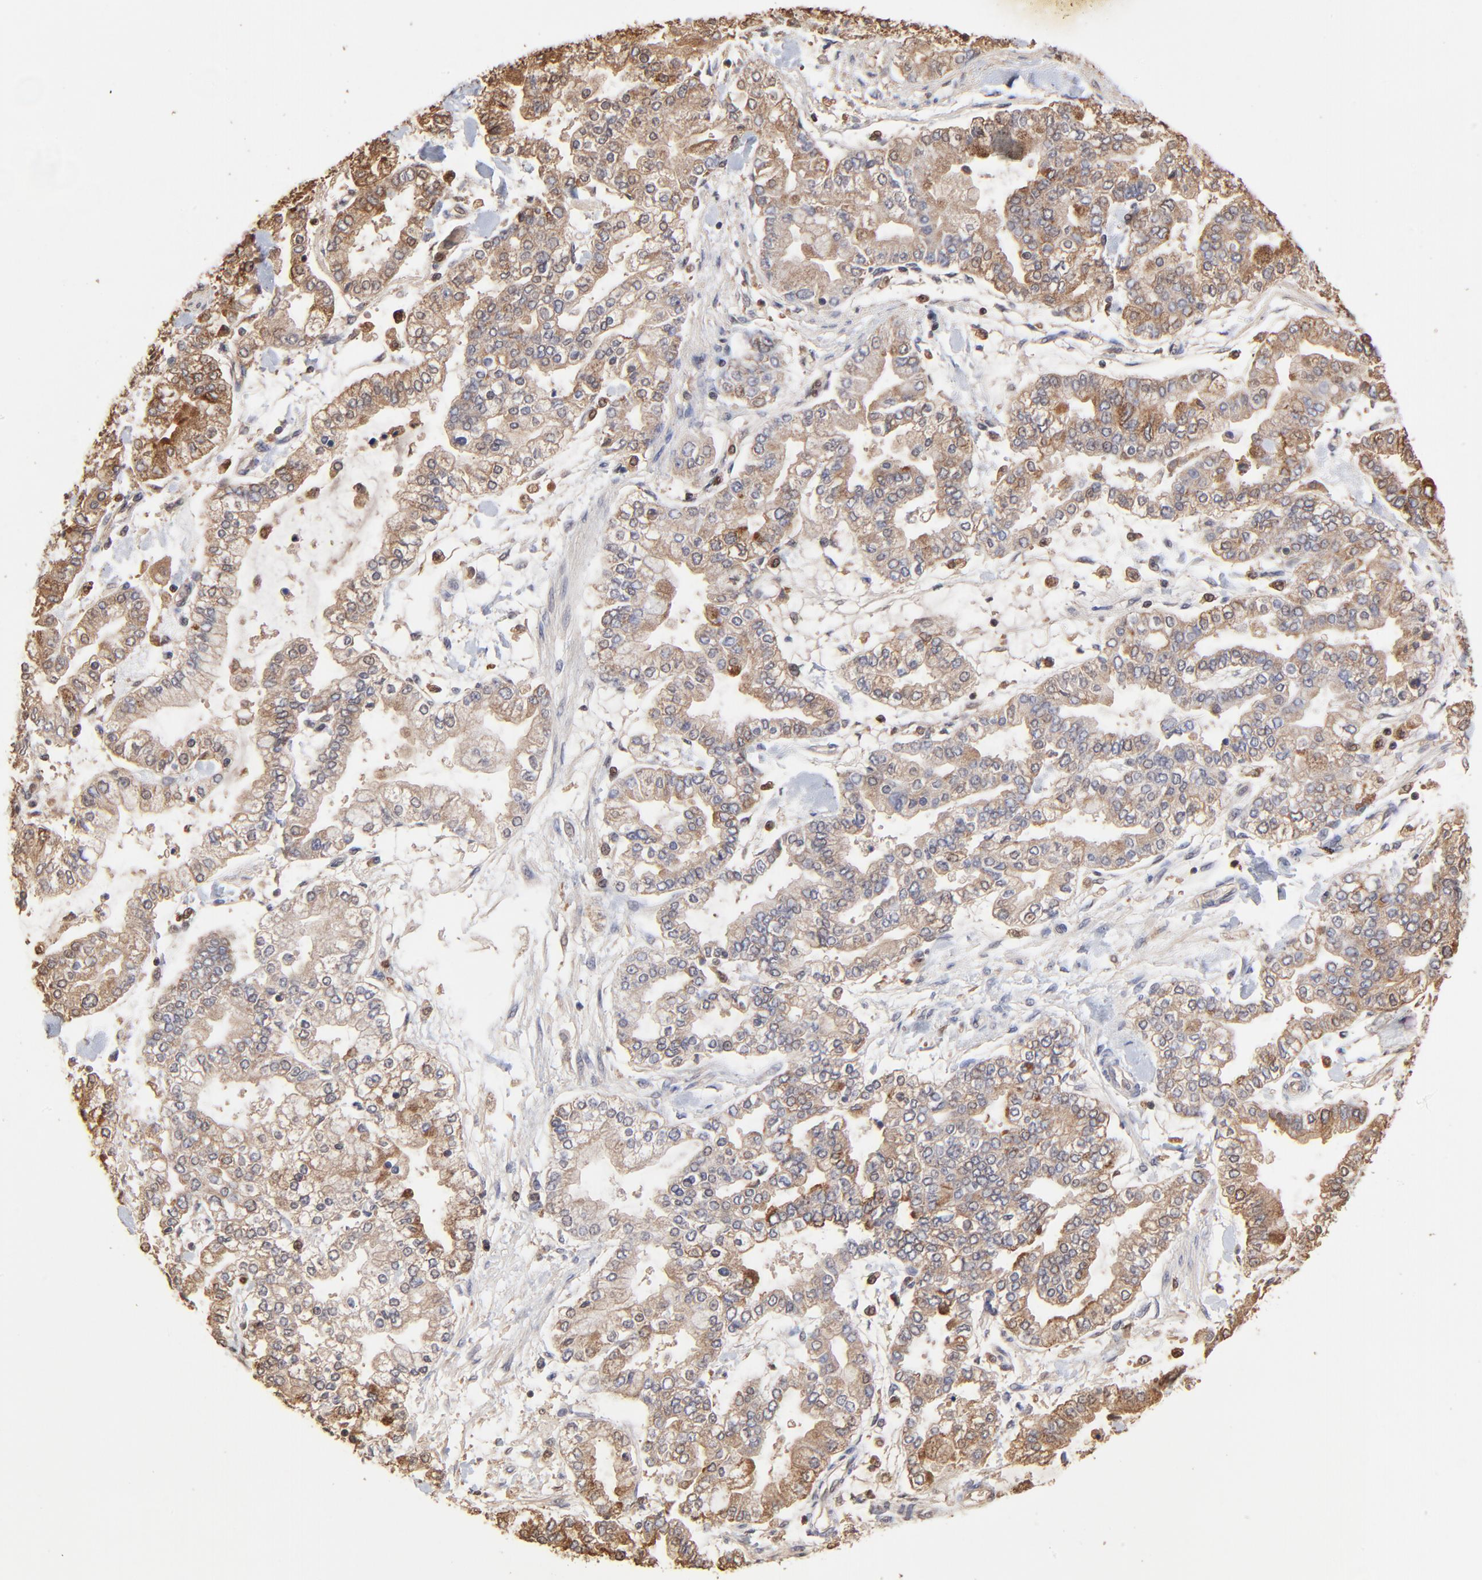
{"staining": {"intensity": "weak", "quantity": ">75%", "location": "cytoplasmic/membranous"}, "tissue": "stomach cancer", "cell_type": "Tumor cells", "image_type": "cancer", "snomed": [{"axis": "morphology", "description": "Normal tissue, NOS"}, {"axis": "morphology", "description": "Adenocarcinoma, NOS"}, {"axis": "topography", "description": "Stomach, upper"}, {"axis": "topography", "description": "Stomach"}], "caption": "Adenocarcinoma (stomach) stained with a brown dye shows weak cytoplasmic/membranous positive expression in about >75% of tumor cells.", "gene": "CASP1", "patient": {"sex": "male", "age": 76}}